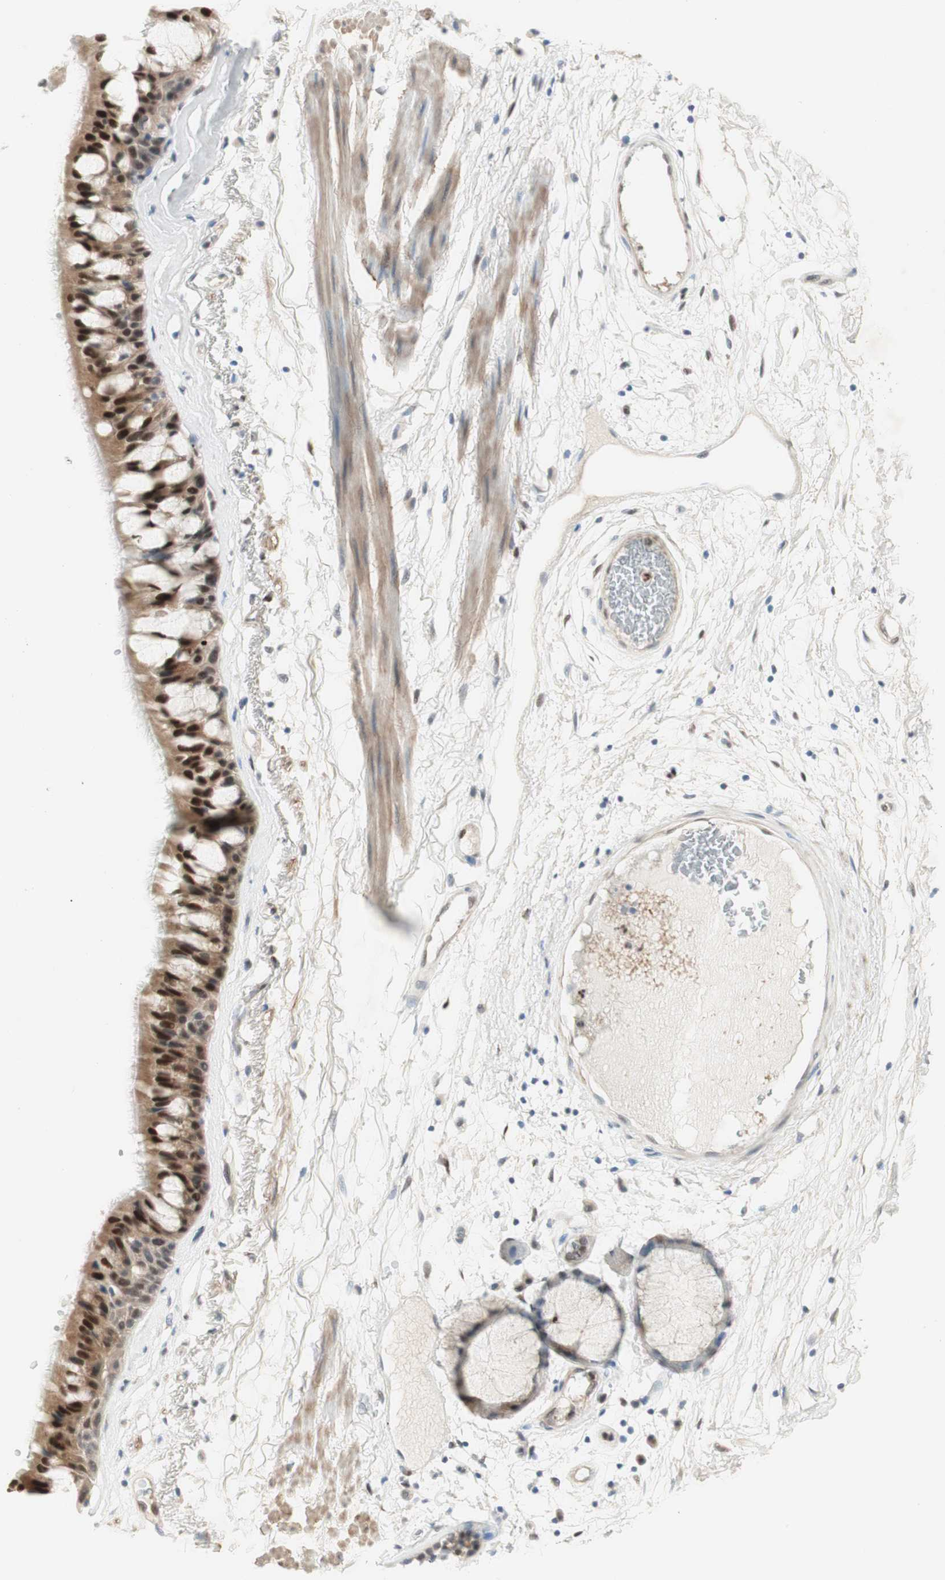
{"staining": {"intensity": "moderate", "quantity": ">75%", "location": "cytoplasmic/membranous,nuclear"}, "tissue": "bronchus", "cell_type": "Respiratory epithelial cells", "image_type": "normal", "snomed": [{"axis": "morphology", "description": "Normal tissue, NOS"}, {"axis": "topography", "description": "Bronchus"}], "caption": "This histopathology image reveals immunohistochemistry staining of unremarkable human bronchus, with medium moderate cytoplasmic/membranous,nuclear staining in approximately >75% of respiratory epithelial cells.", "gene": "RFNG", "patient": {"sex": "male", "age": 66}}